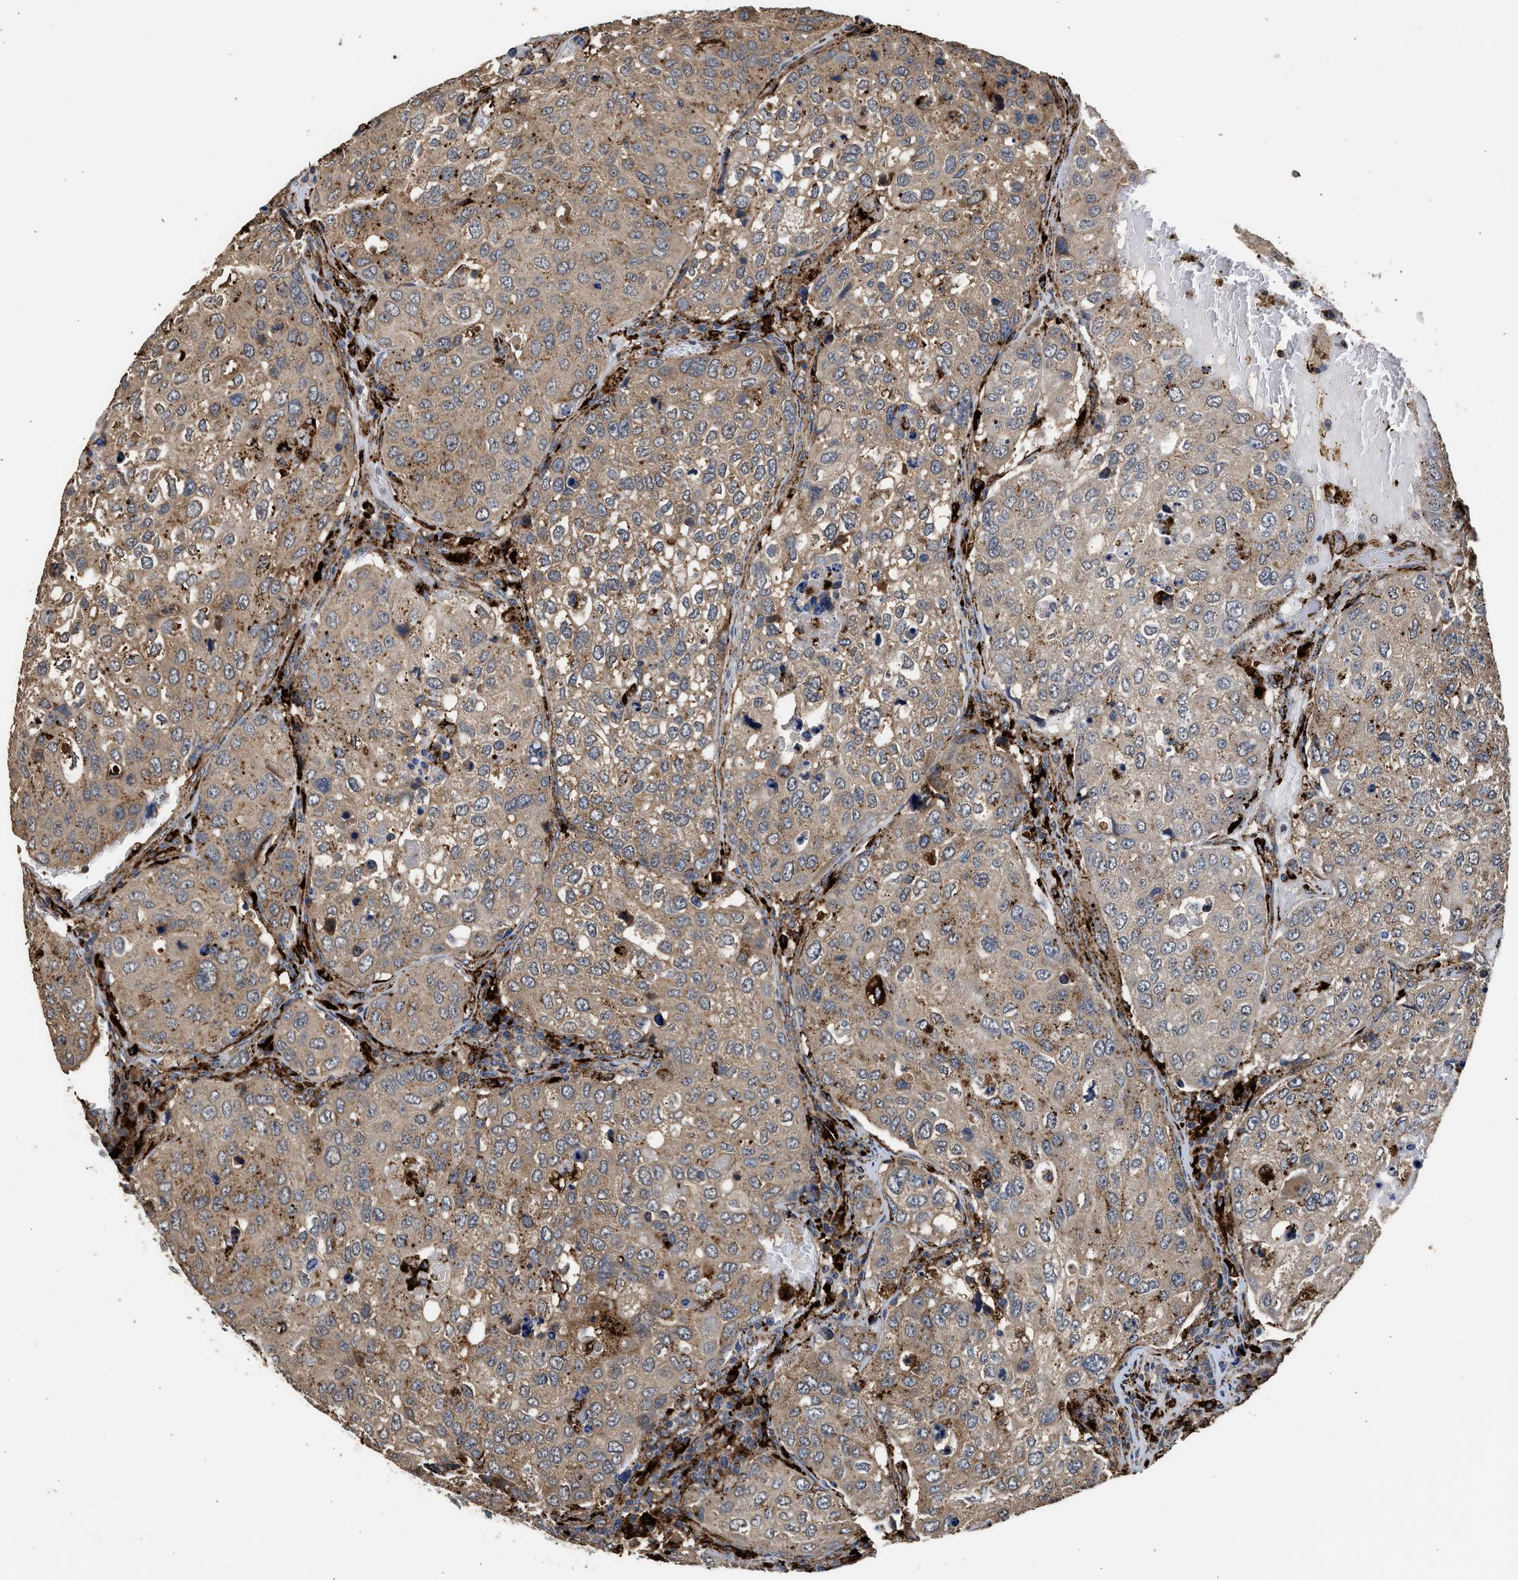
{"staining": {"intensity": "moderate", "quantity": ">75%", "location": "cytoplasmic/membranous"}, "tissue": "urothelial cancer", "cell_type": "Tumor cells", "image_type": "cancer", "snomed": [{"axis": "morphology", "description": "Urothelial carcinoma, High grade"}, {"axis": "topography", "description": "Lymph node"}, {"axis": "topography", "description": "Urinary bladder"}], "caption": "The histopathology image shows staining of high-grade urothelial carcinoma, revealing moderate cytoplasmic/membranous protein expression (brown color) within tumor cells.", "gene": "CTSV", "patient": {"sex": "male", "age": 51}}